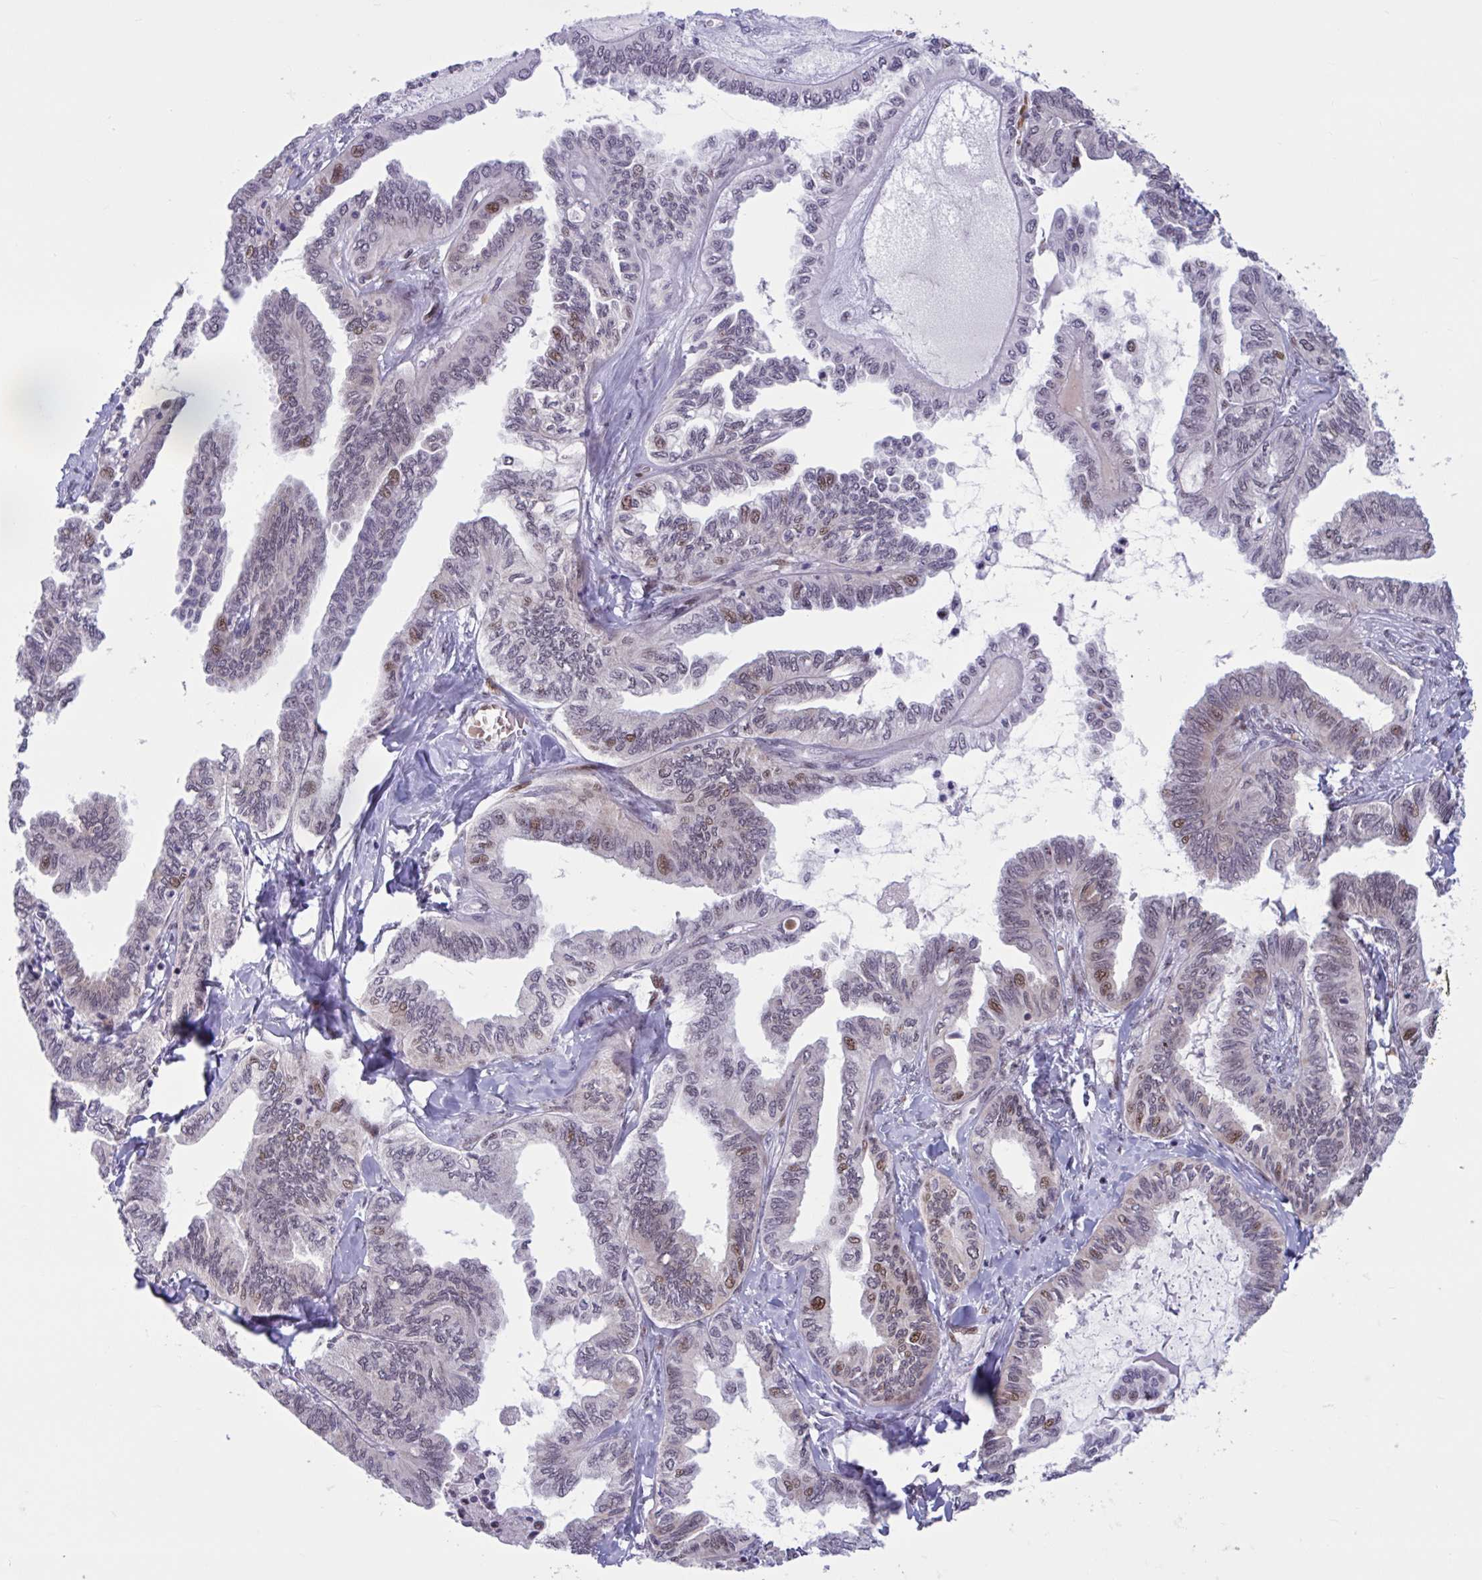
{"staining": {"intensity": "moderate", "quantity": "<25%", "location": "nuclear"}, "tissue": "ovarian cancer", "cell_type": "Tumor cells", "image_type": "cancer", "snomed": [{"axis": "morphology", "description": "Carcinoma, endometroid"}, {"axis": "topography", "description": "Ovary"}], "caption": "Protein staining demonstrates moderate nuclear staining in about <25% of tumor cells in ovarian cancer (endometroid carcinoma). The staining was performed using DAB to visualize the protein expression in brown, while the nuclei were stained in blue with hematoxylin (Magnification: 20x).", "gene": "RBL1", "patient": {"sex": "female", "age": 70}}